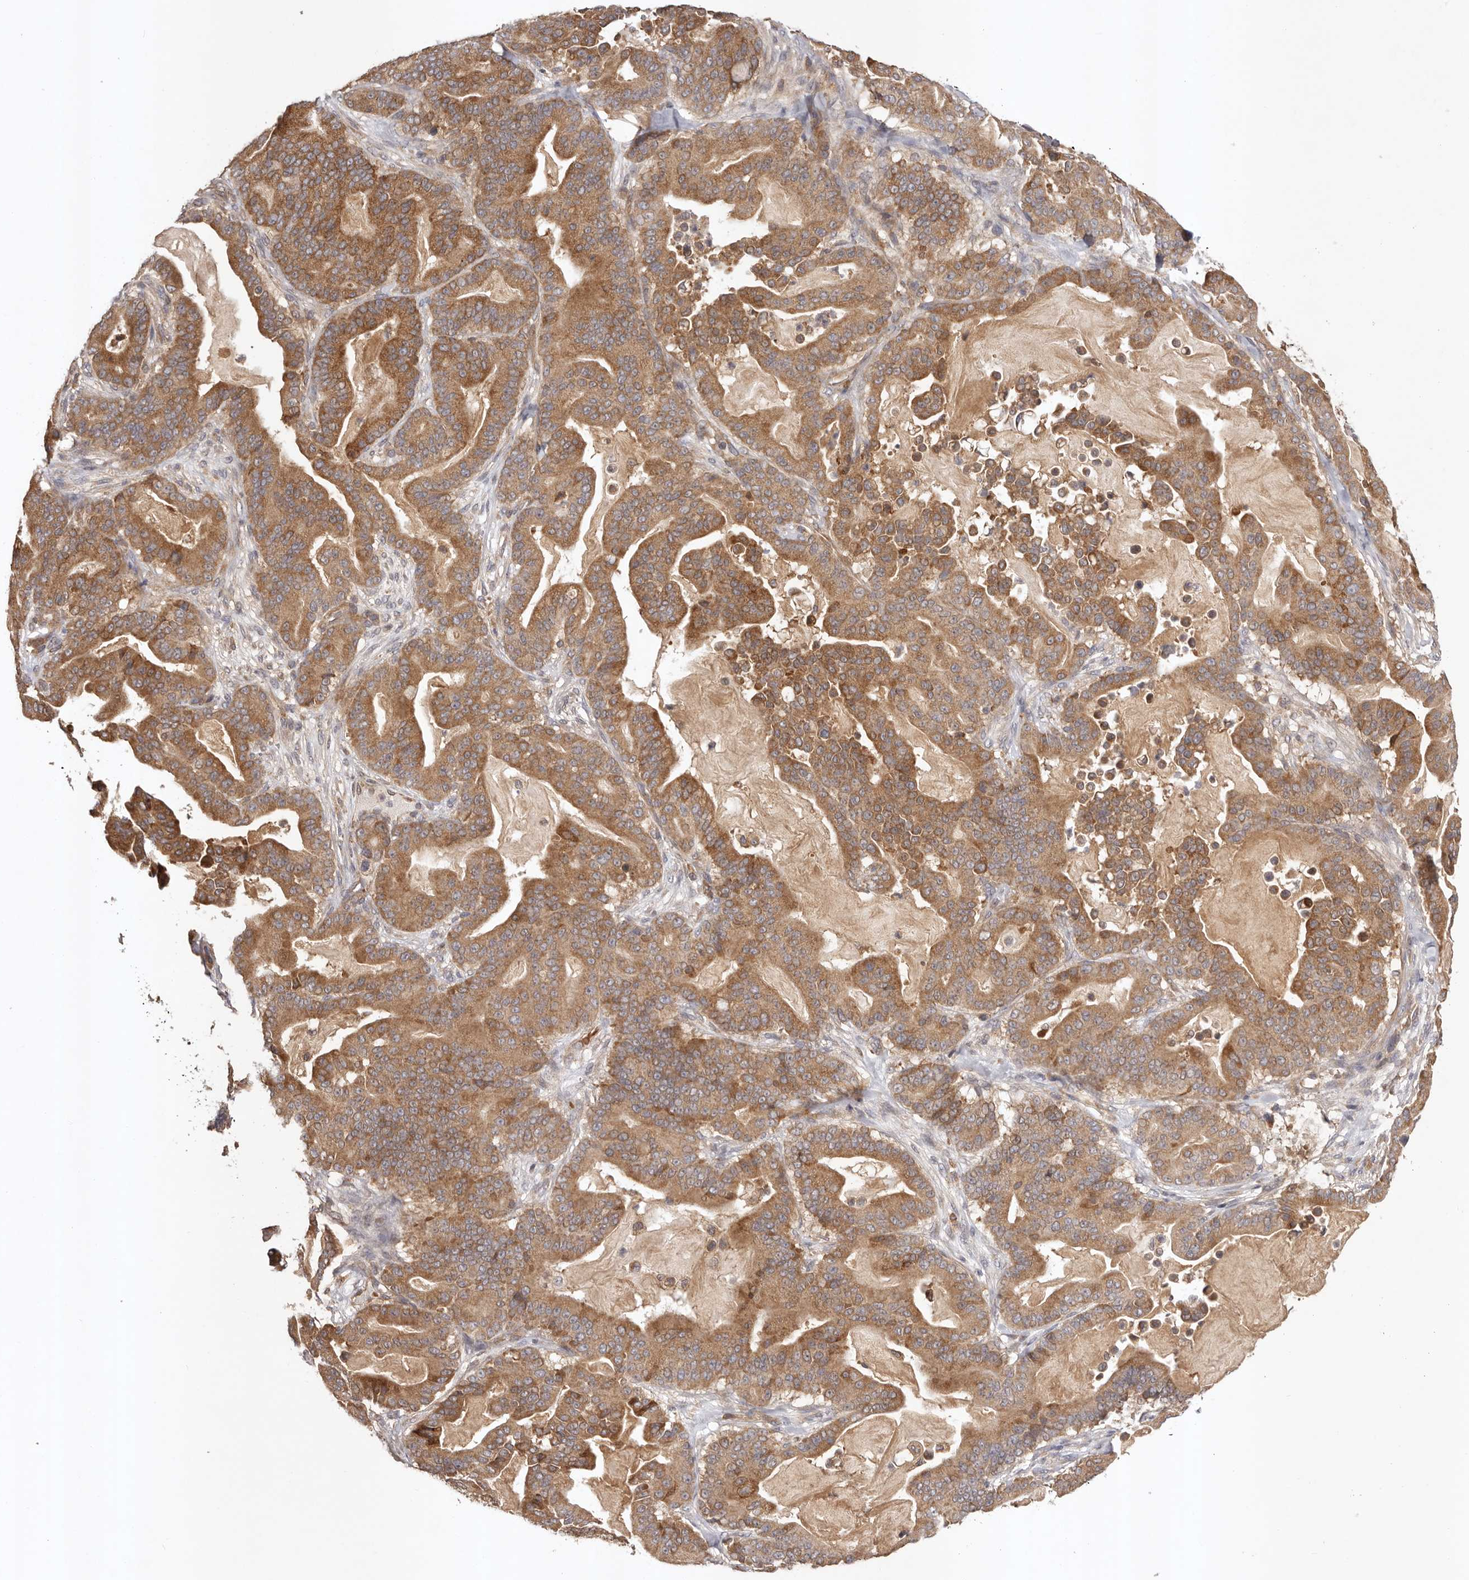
{"staining": {"intensity": "moderate", "quantity": ">75%", "location": "cytoplasmic/membranous"}, "tissue": "pancreatic cancer", "cell_type": "Tumor cells", "image_type": "cancer", "snomed": [{"axis": "morphology", "description": "Adenocarcinoma, NOS"}, {"axis": "topography", "description": "Pancreas"}], "caption": "Pancreatic cancer stained for a protein (brown) exhibits moderate cytoplasmic/membranous positive positivity in approximately >75% of tumor cells.", "gene": "UBR2", "patient": {"sex": "male", "age": 63}}